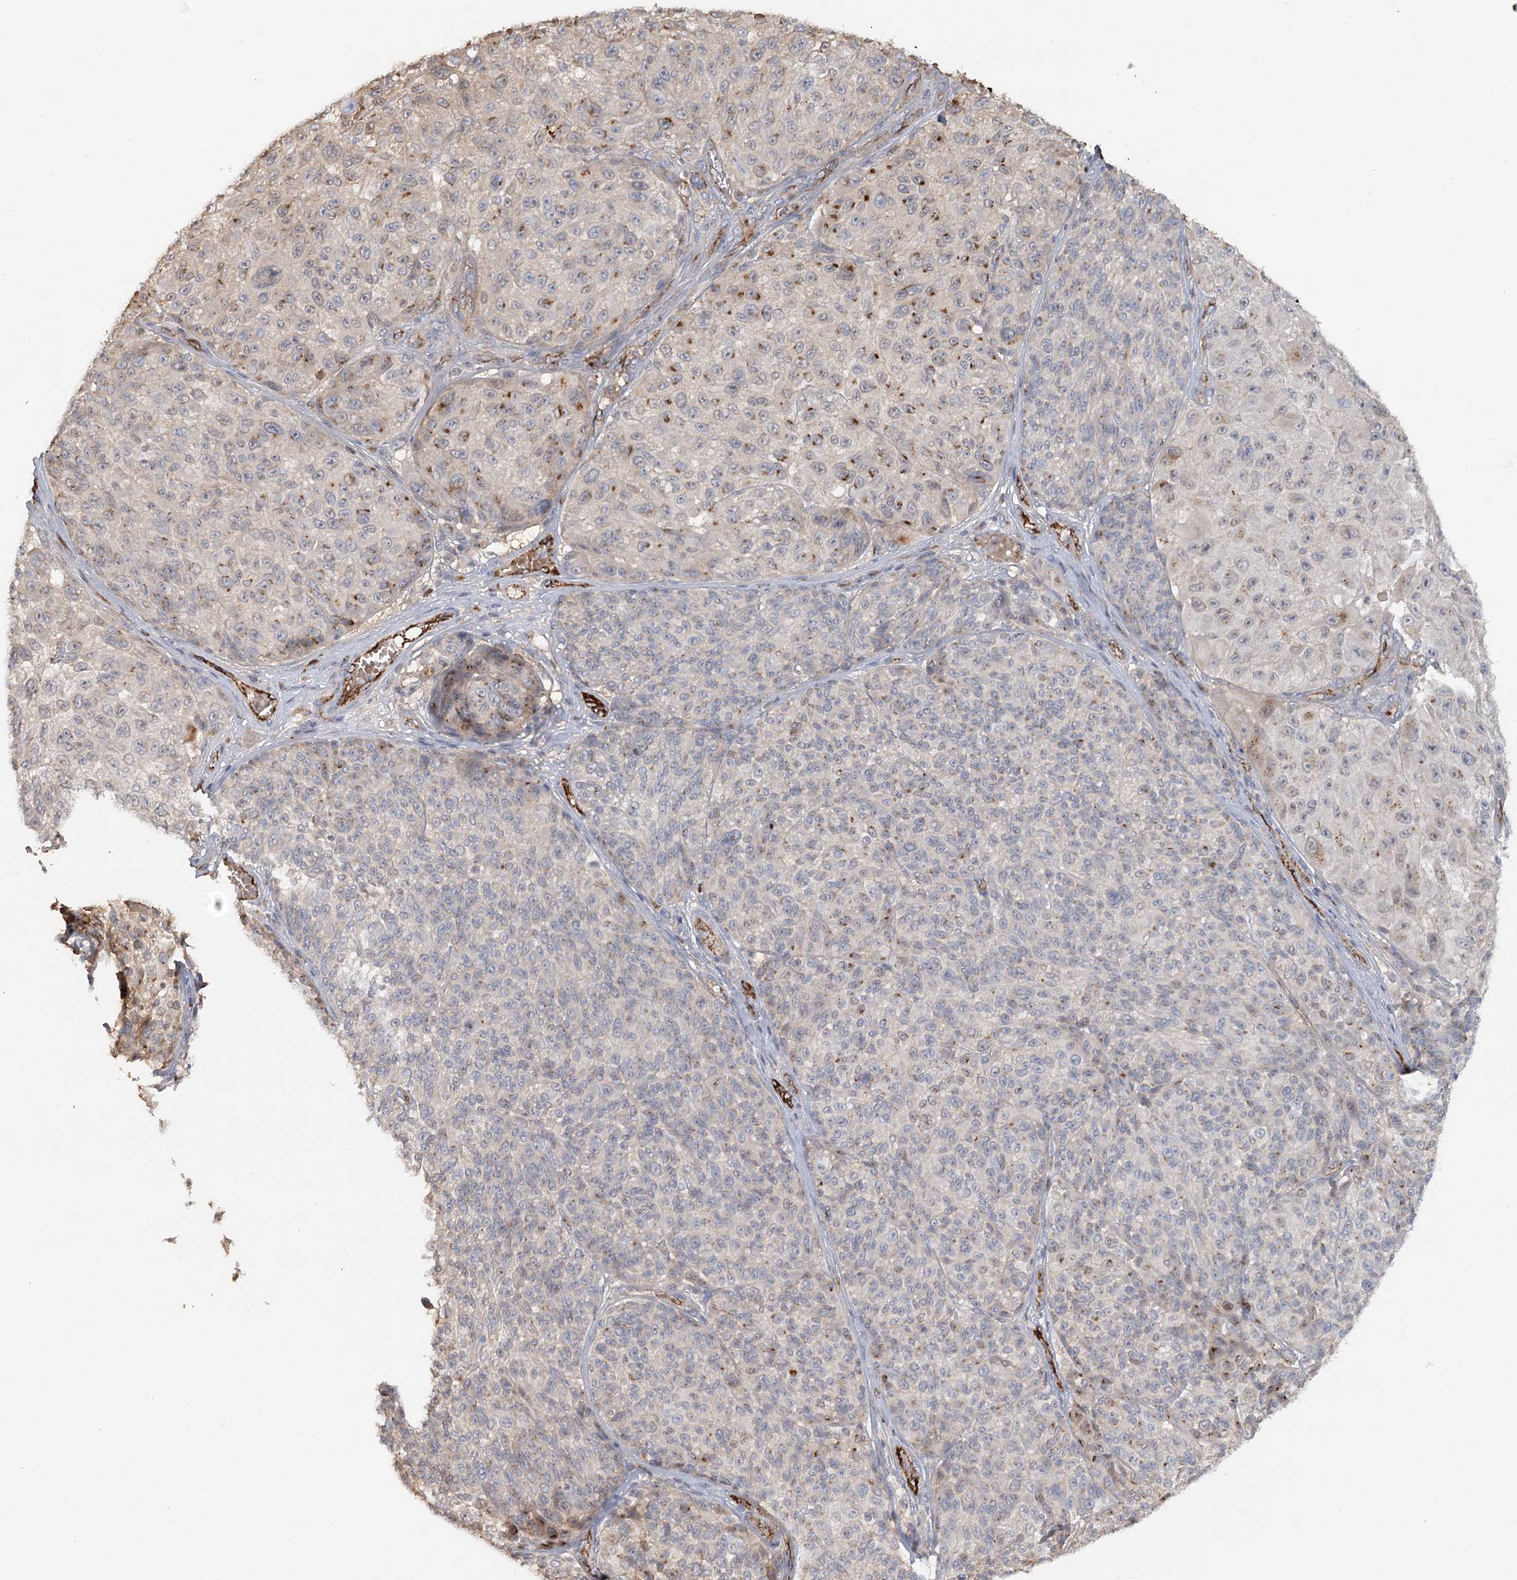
{"staining": {"intensity": "weak", "quantity": "<25%", "location": "nuclear"}, "tissue": "melanoma", "cell_type": "Tumor cells", "image_type": "cancer", "snomed": [{"axis": "morphology", "description": "Malignant melanoma, NOS"}, {"axis": "topography", "description": "Skin"}], "caption": "An image of human melanoma is negative for staining in tumor cells.", "gene": "KBTBD4", "patient": {"sex": "male", "age": 83}}